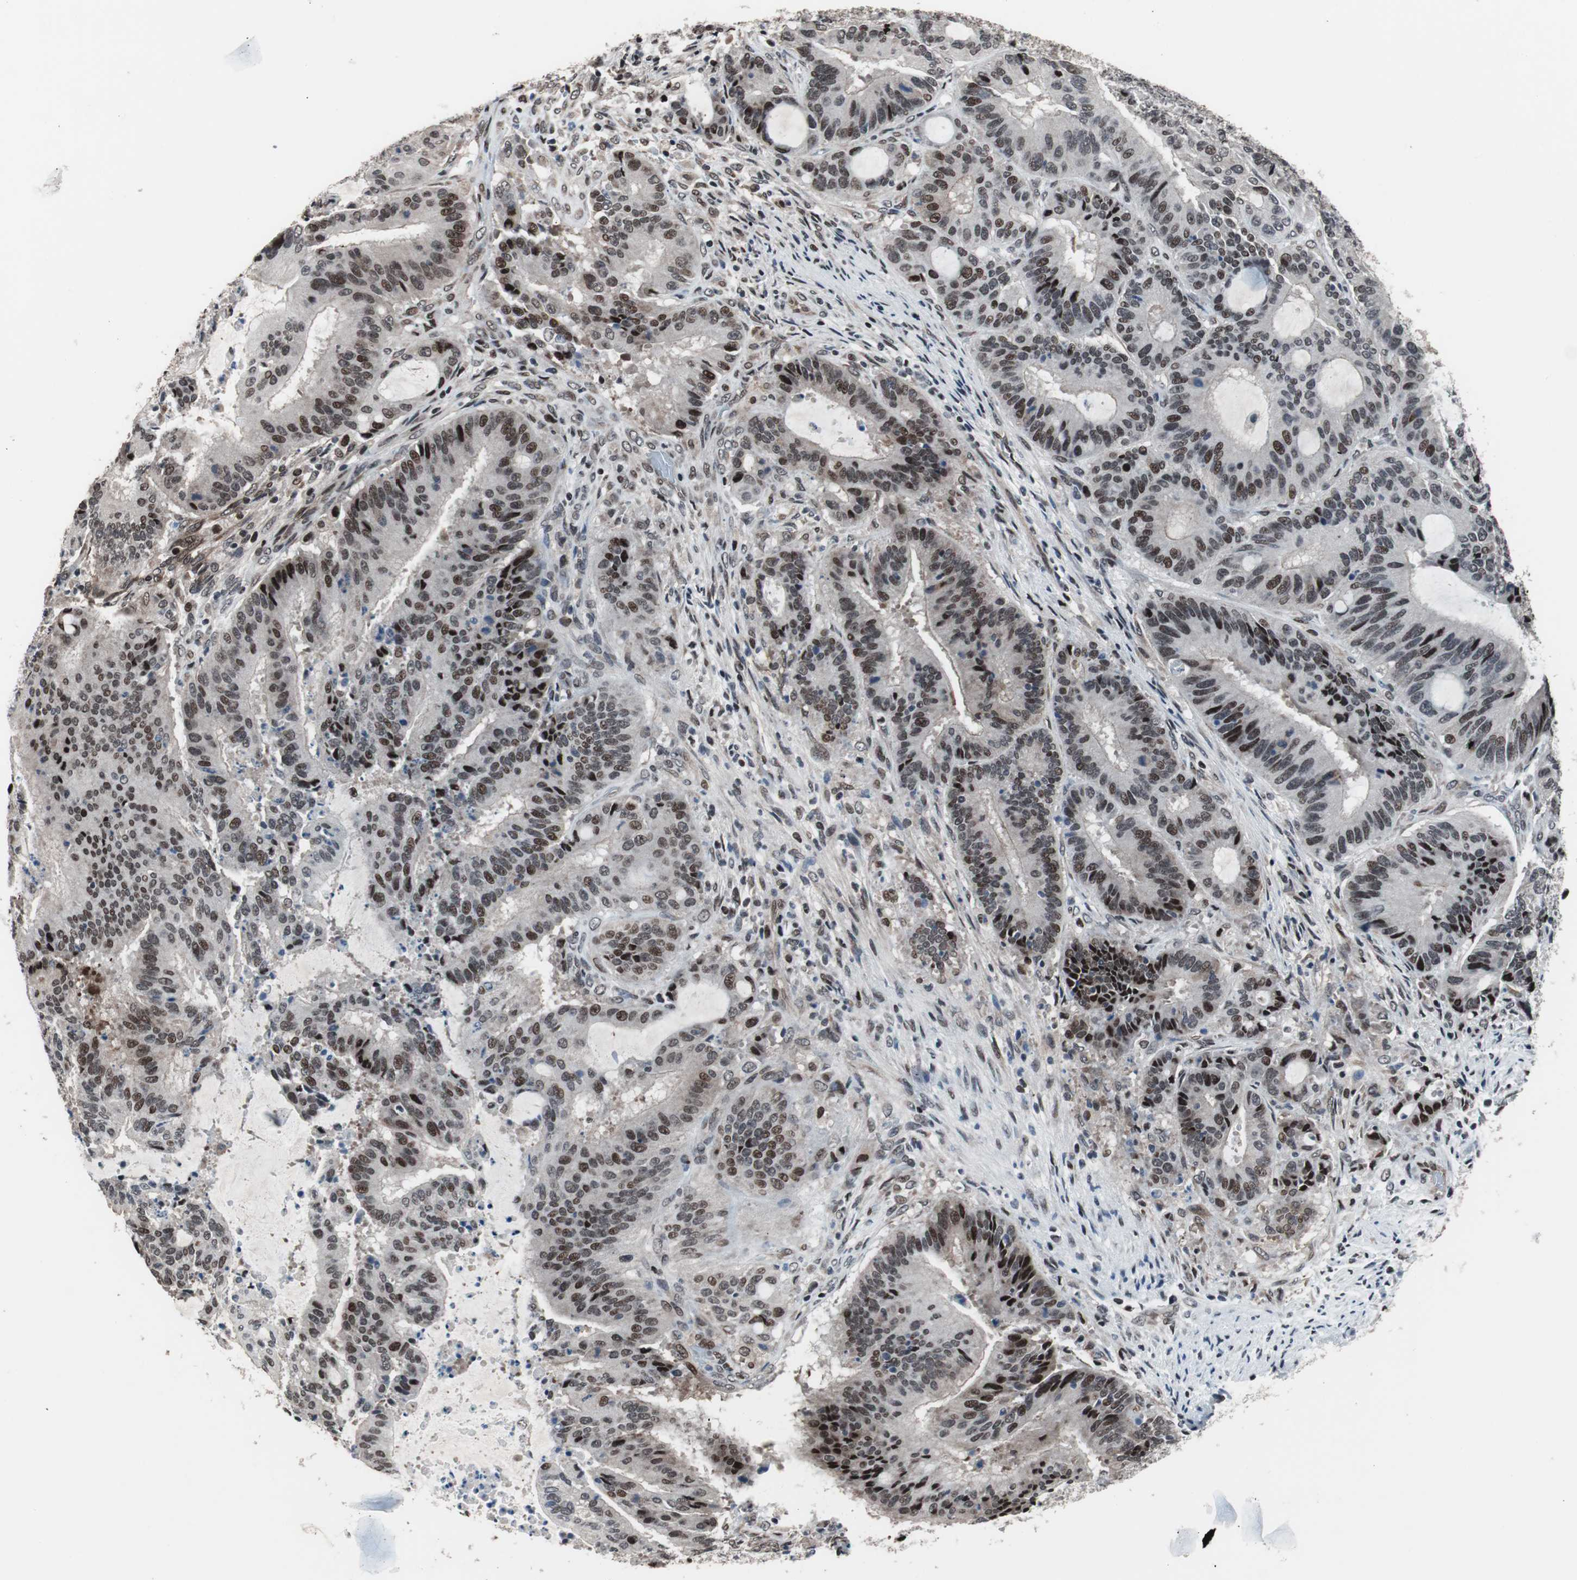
{"staining": {"intensity": "strong", "quantity": "25%-75%", "location": "nuclear"}, "tissue": "liver cancer", "cell_type": "Tumor cells", "image_type": "cancer", "snomed": [{"axis": "morphology", "description": "Cholangiocarcinoma"}, {"axis": "topography", "description": "Liver"}], "caption": "This photomicrograph exhibits immunohistochemistry staining of liver cancer, with high strong nuclear positivity in about 25%-75% of tumor cells.", "gene": "POGZ", "patient": {"sex": "female", "age": 73}}